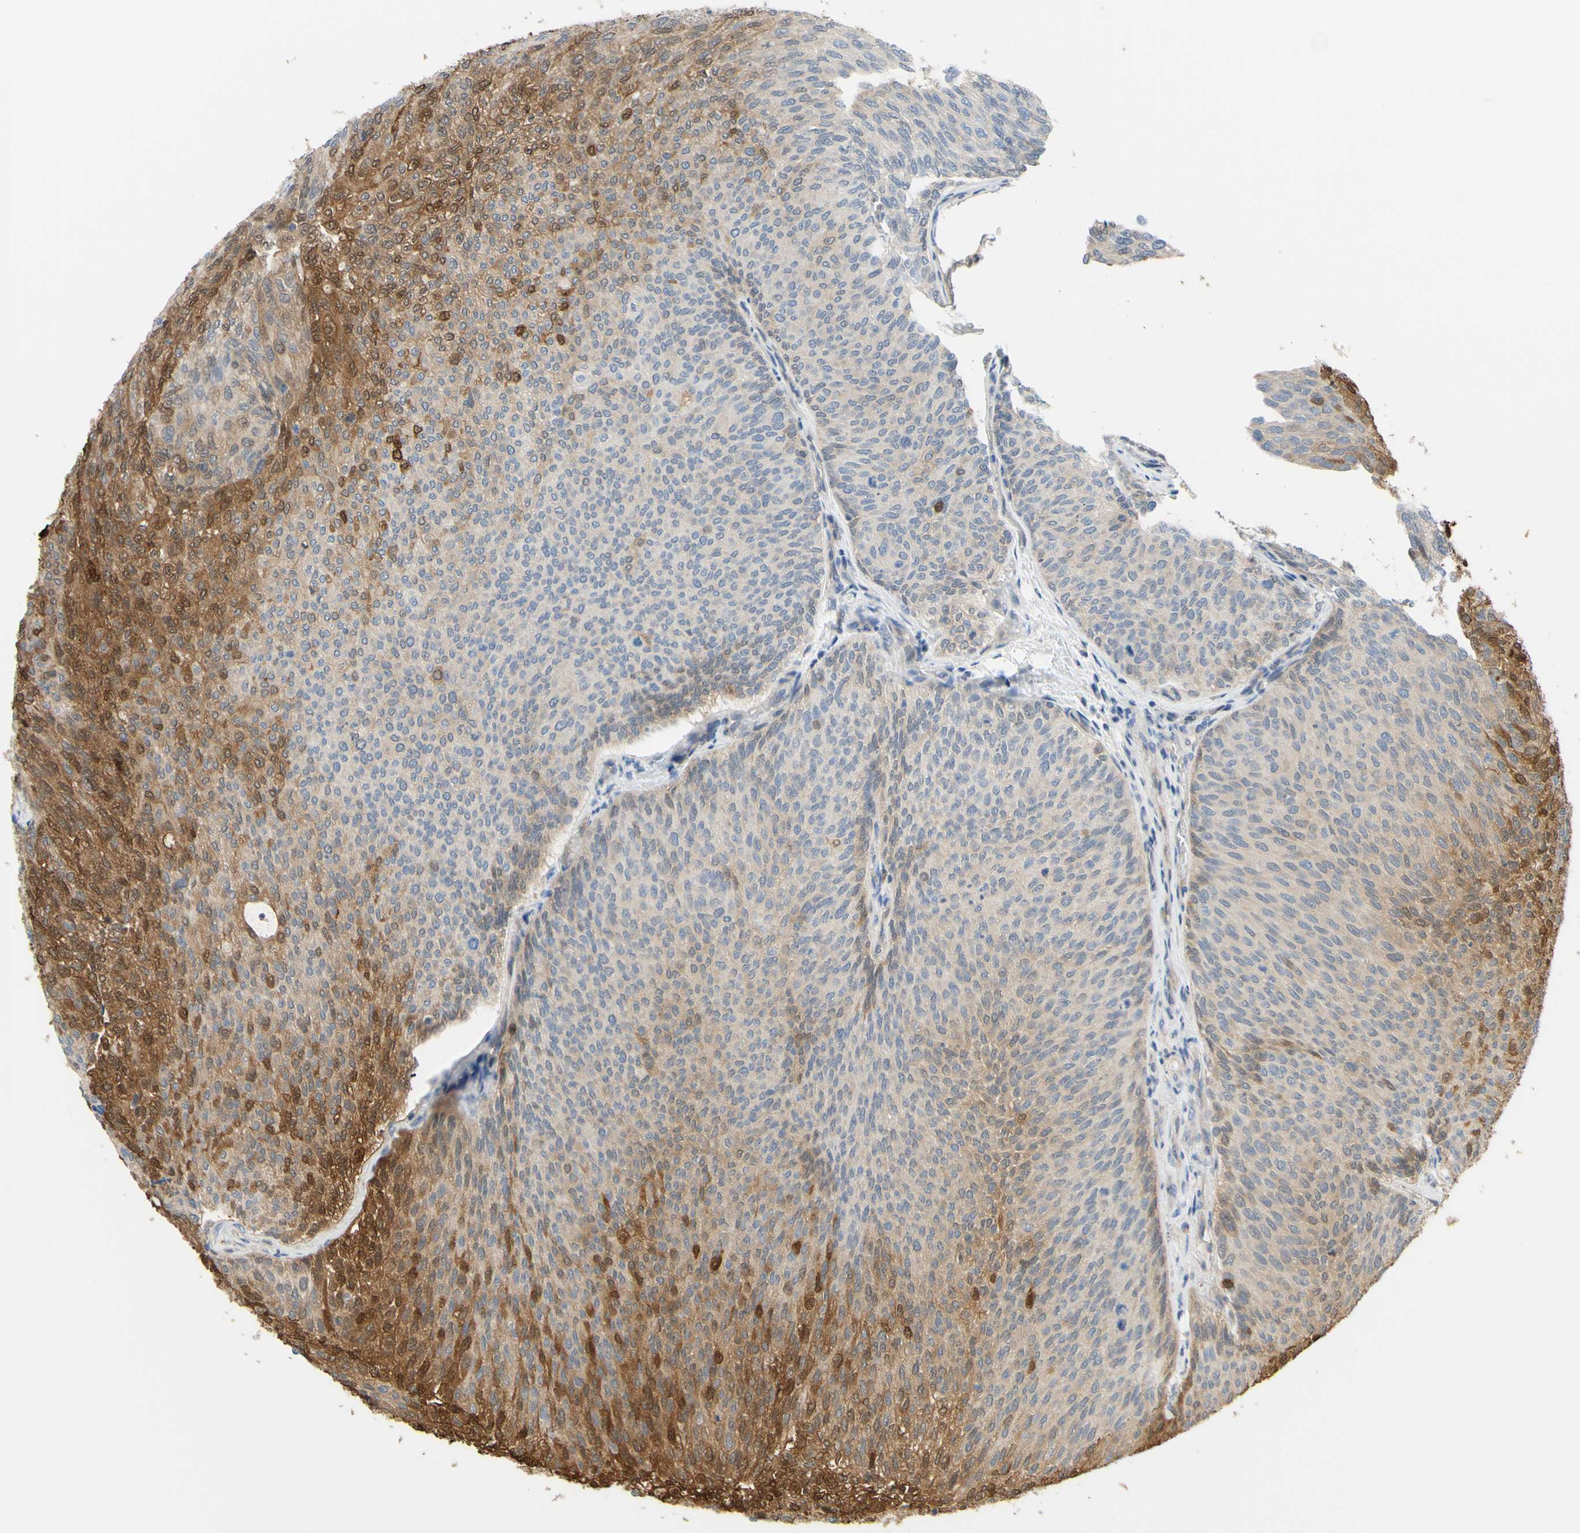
{"staining": {"intensity": "moderate", "quantity": "25%-75%", "location": "cytoplasmic/membranous,nuclear"}, "tissue": "urothelial cancer", "cell_type": "Tumor cells", "image_type": "cancer", "snomed": [{"axis": "morphology", "description": "Urothelial carcinoma, Low grade"}, {"axis": "topography", "description": "Urinary bladder"}], "caption": "Moderate cytoplasmic/membranous and nuclear positivity for a protein is present in approximately 25%-75% of tumor cells of urothelial cancer using immunohistochemistry.", "gene": "UPK3B", "patient": {"sex": "female", "age": 79}}